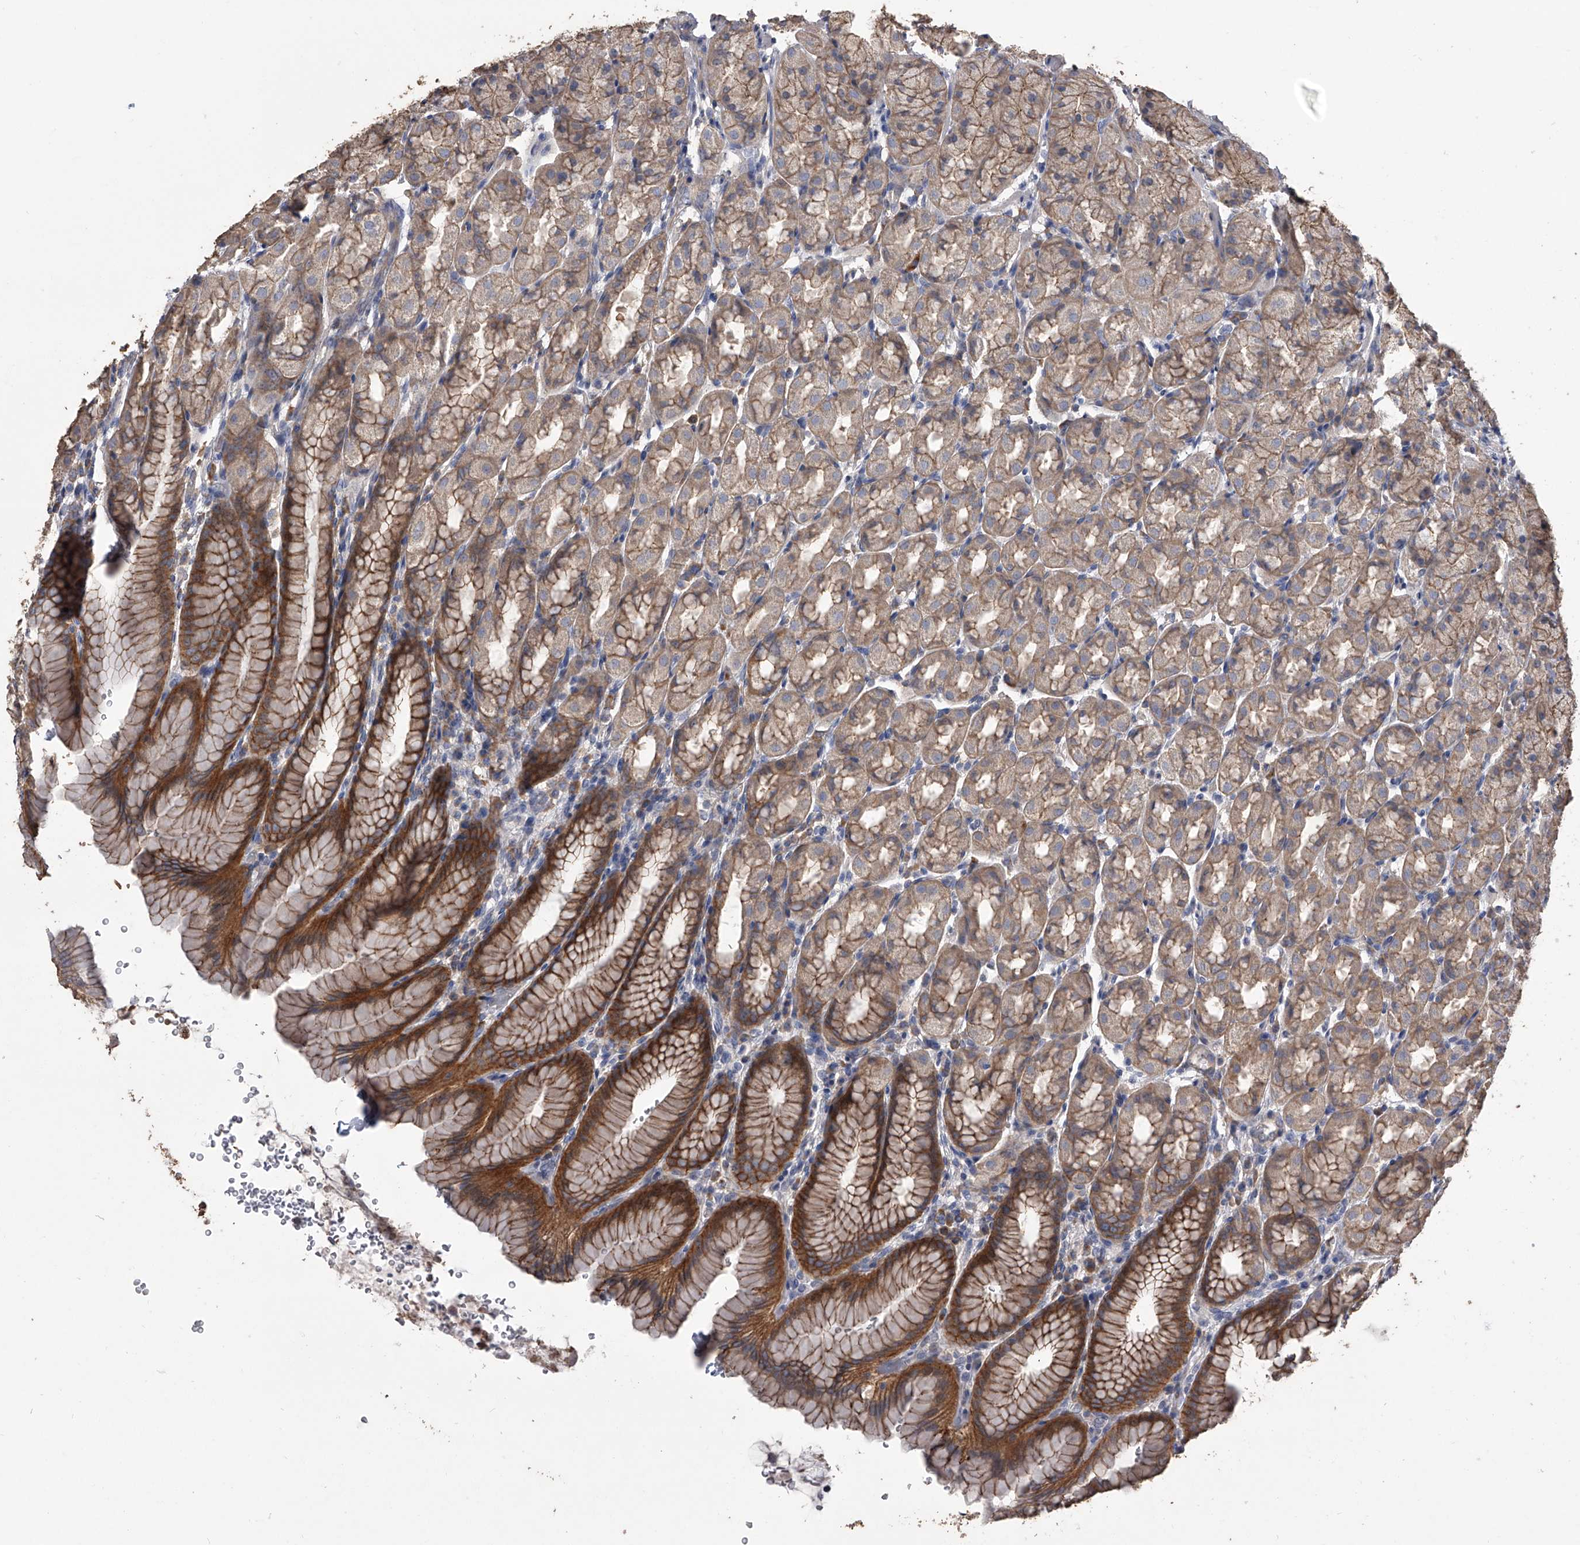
{"staining": {"intensity": "moderate", "quantity": ">75%", "location": "cytoplasmic/membranous"}, "tissue": "stomach", "cell_type": "Glandular cells", "image_type": "normal", "snomed": [{"axis": "morphology", "description": "Normal tissue, NOS"}, {"axis": "topography", "description": "Stomach"}], "caption": "The histopathology image reveals staining of normal stomach, revealing moderate cytoplasmic/membranous protein expression (brown color) within glandular cells.", "gene": "ZNF343", "patient": {"sex": "male", "age": 42}}